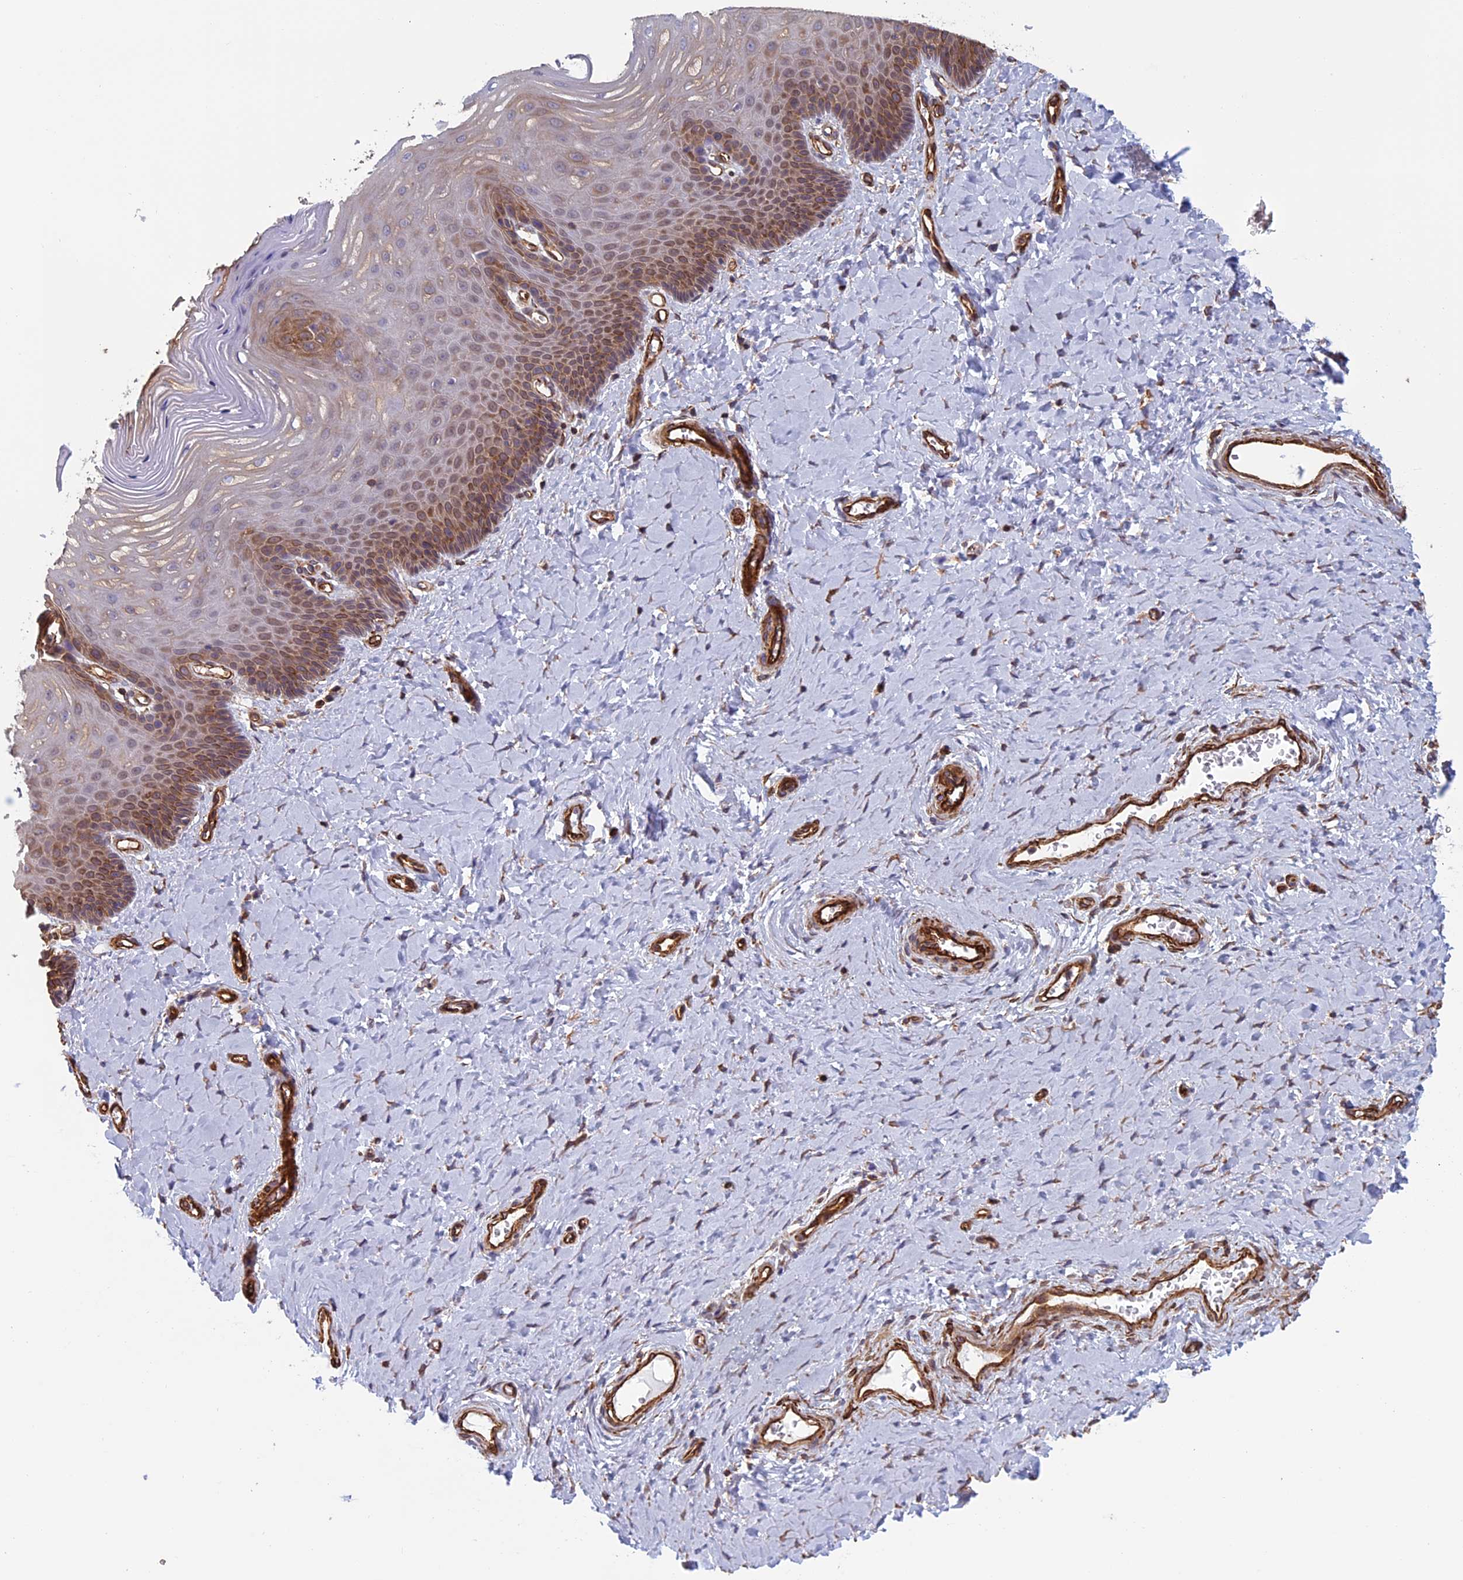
{"staining": {"intensity": "moderate", "quantity": "25%-75%", "location": "cytoplasmic/membranous"}, "tissue": "vagina", "cell_type": "Squamous epithelial cells", "image_type": "normal", "snomed": [{"axis": "morphology", "description": "Normal tissue, NOS"}, {"axis": "topography", "description": "Vagina"}], "caption": "High-magnification brightfield microscopy of benign vagina stained with DAB (3,3'-diaminobenzidine) (brown) and counterstained with hematoxylin (blue). squamous epithelial cells exhibit moderate cytoplasmic/membranous expression is identified in approximately25%-75% of cells. Using DAB (3,3'-diaminobenzidine) (brown) and hematoxylin (blue) stains, captured at high magnification using brightfield microscopy.", "gene": "ANGPTL2", "patient": {"sex": "female", "age": 65}}